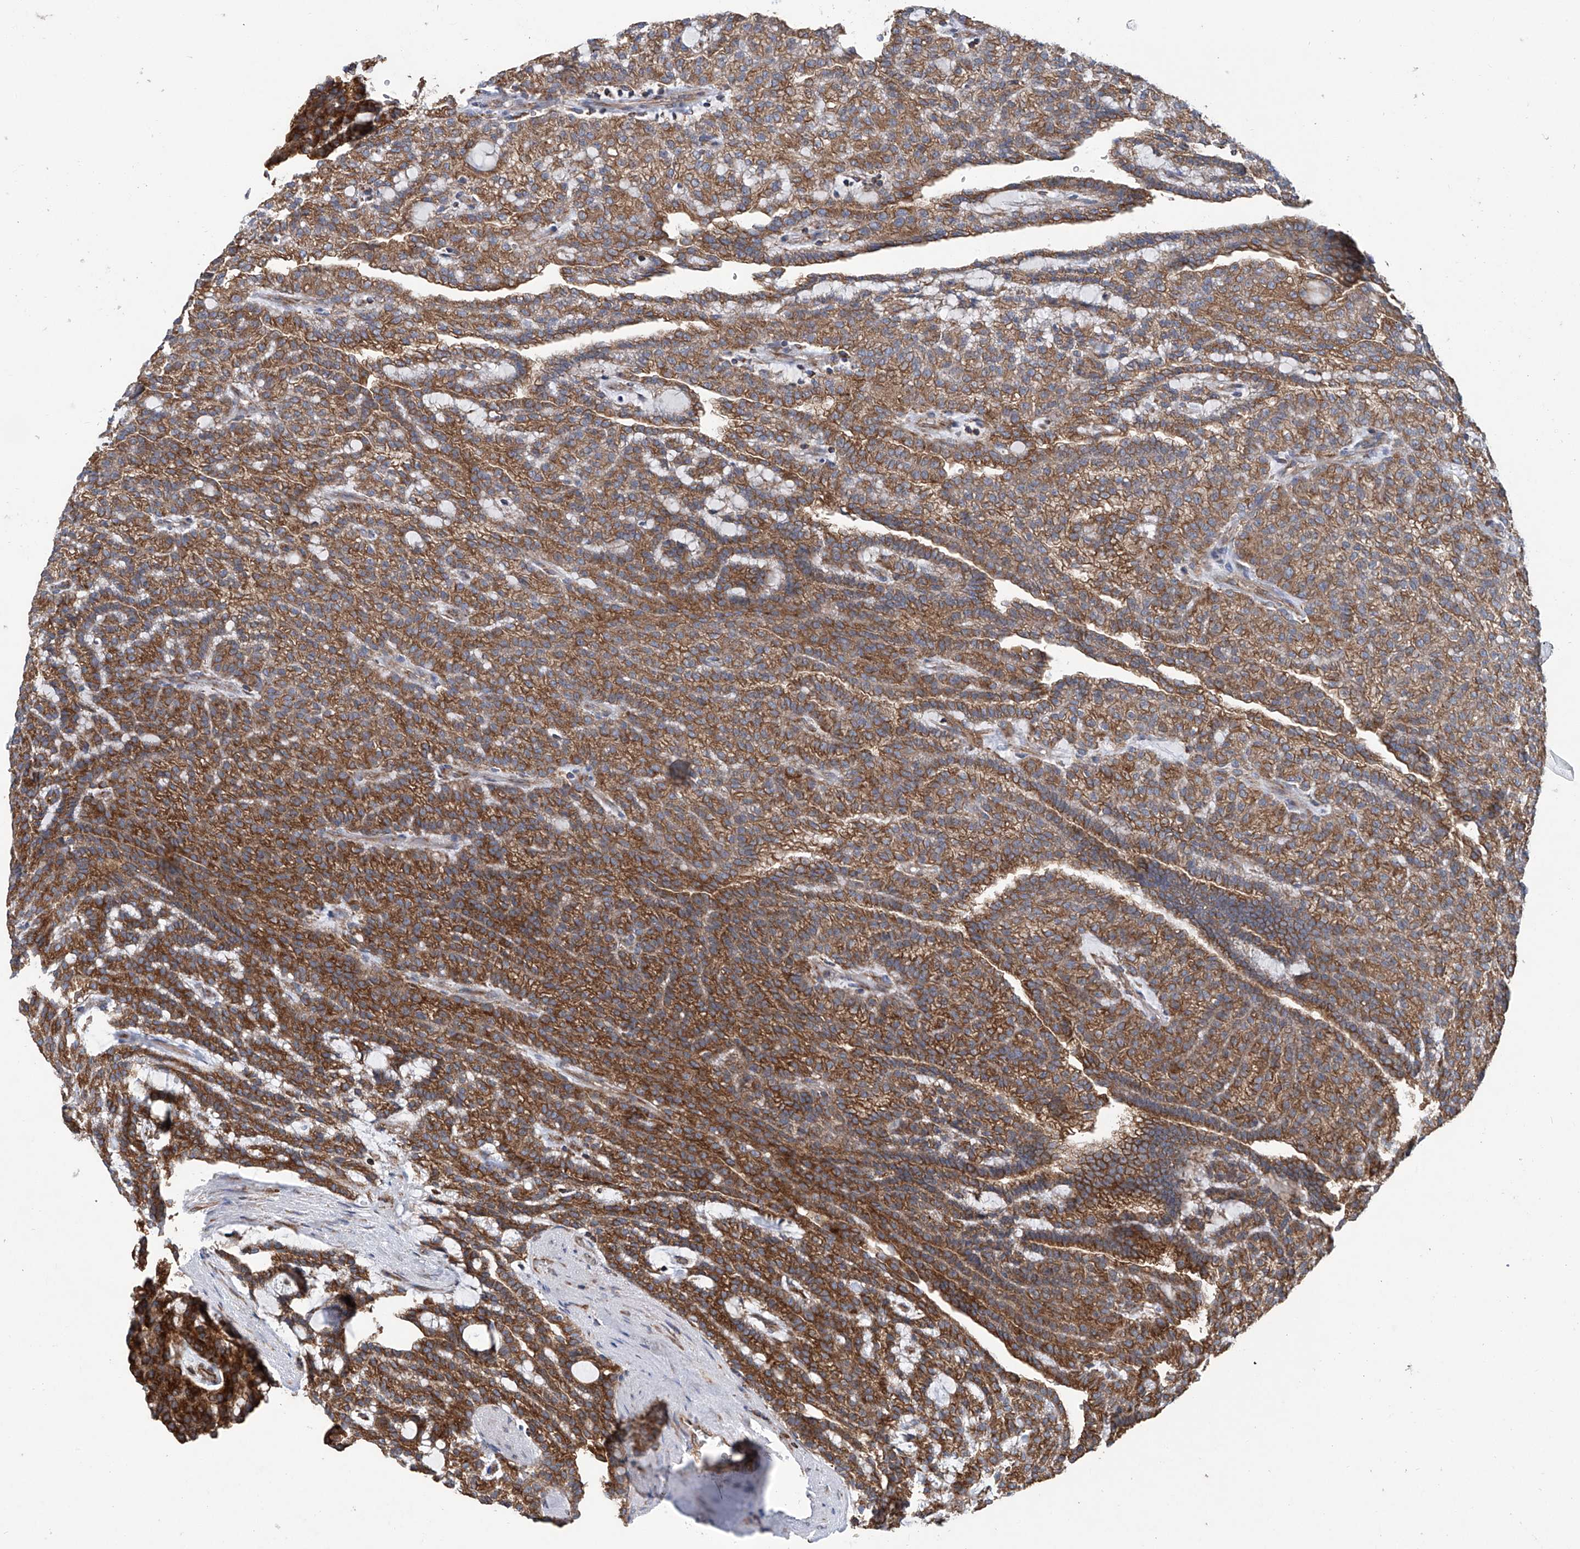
{"staining": {"intensity": "strong", "quantity": ">75%", "location": "cytoplasmic/membranous"}, "tissue": "renal cancer", "cell_type": "Tumor cells", "image_type": "cancer", "snomed": [{"axis": "morphology", "description": "Adenocarcinoma, NOS"}, {"axis": "topography", "description": "Kidney"}], "caption": "Tumor cells show high levels of strong cytoplasmic/membranous expression in about >75% of cells in human renal cancer (adenocarcinoma). (DAB (3,3'-diaminobenzidine) = brown stain, brightfield microscopy at high magnification).", "gene": "SENP2", "patient": {"sex": "male", "age": 63}}